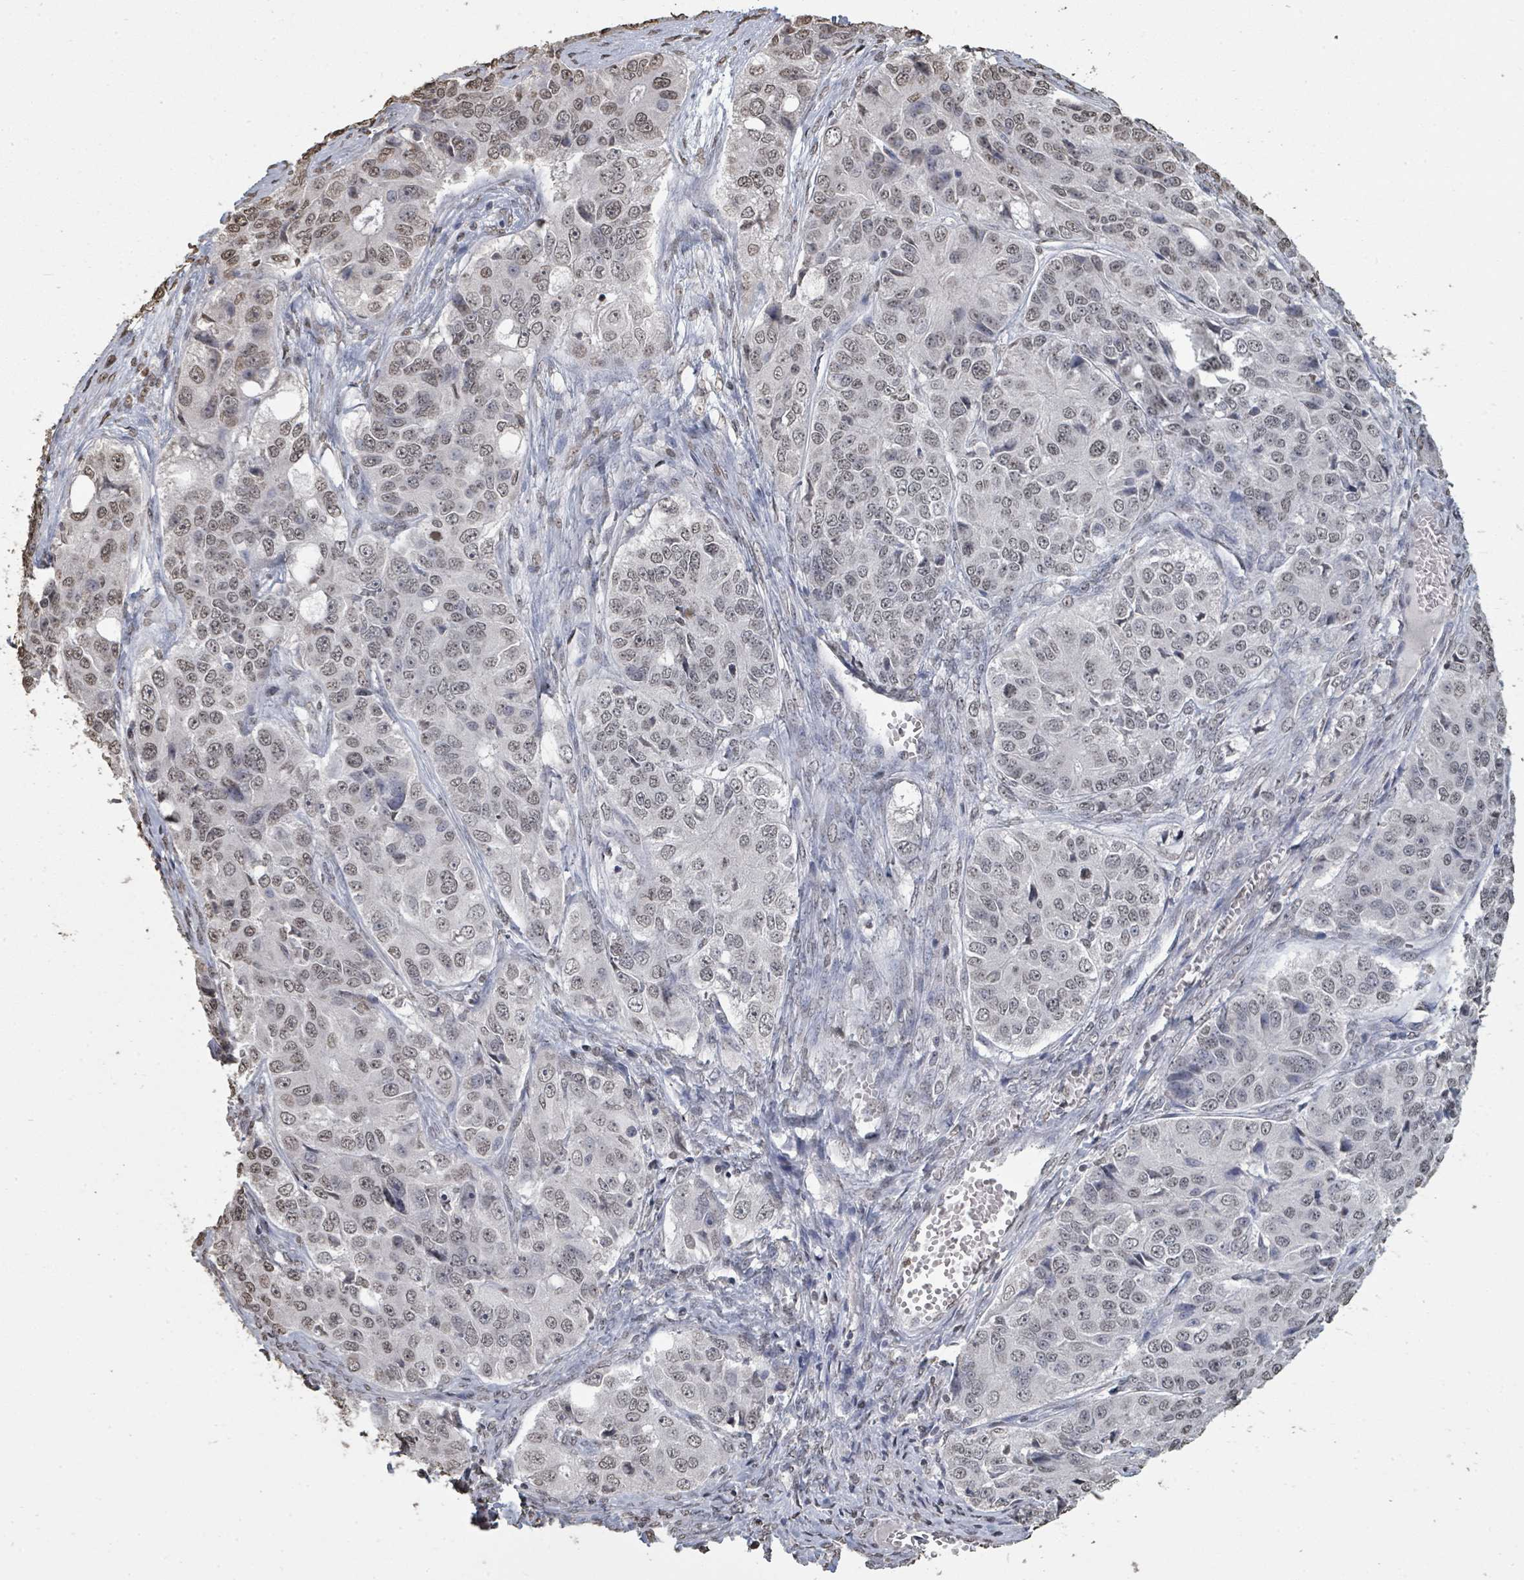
{"staining": {"intensity": "weak", "quantity": ">75%", "location": "nuclear"}, "tissue": "ovarian cancer", "cell_type": "Tumor cells", "image_type": "cancer", "snomed": [{"axis": "morphology", "description": "Carcinoma, endometroid"}, {"axis": "topography", "description": "Ovary"}], "caption": "Tumor cells demonstrate low levels of weak nuclear positivity in about >75% of cells in human ovarian cancer (endometroid carcinoma). (IHC, brightfield microscopy, high magnification).", "gene": "MRPS12", "patient": {"sex": "female", "age": 51}}